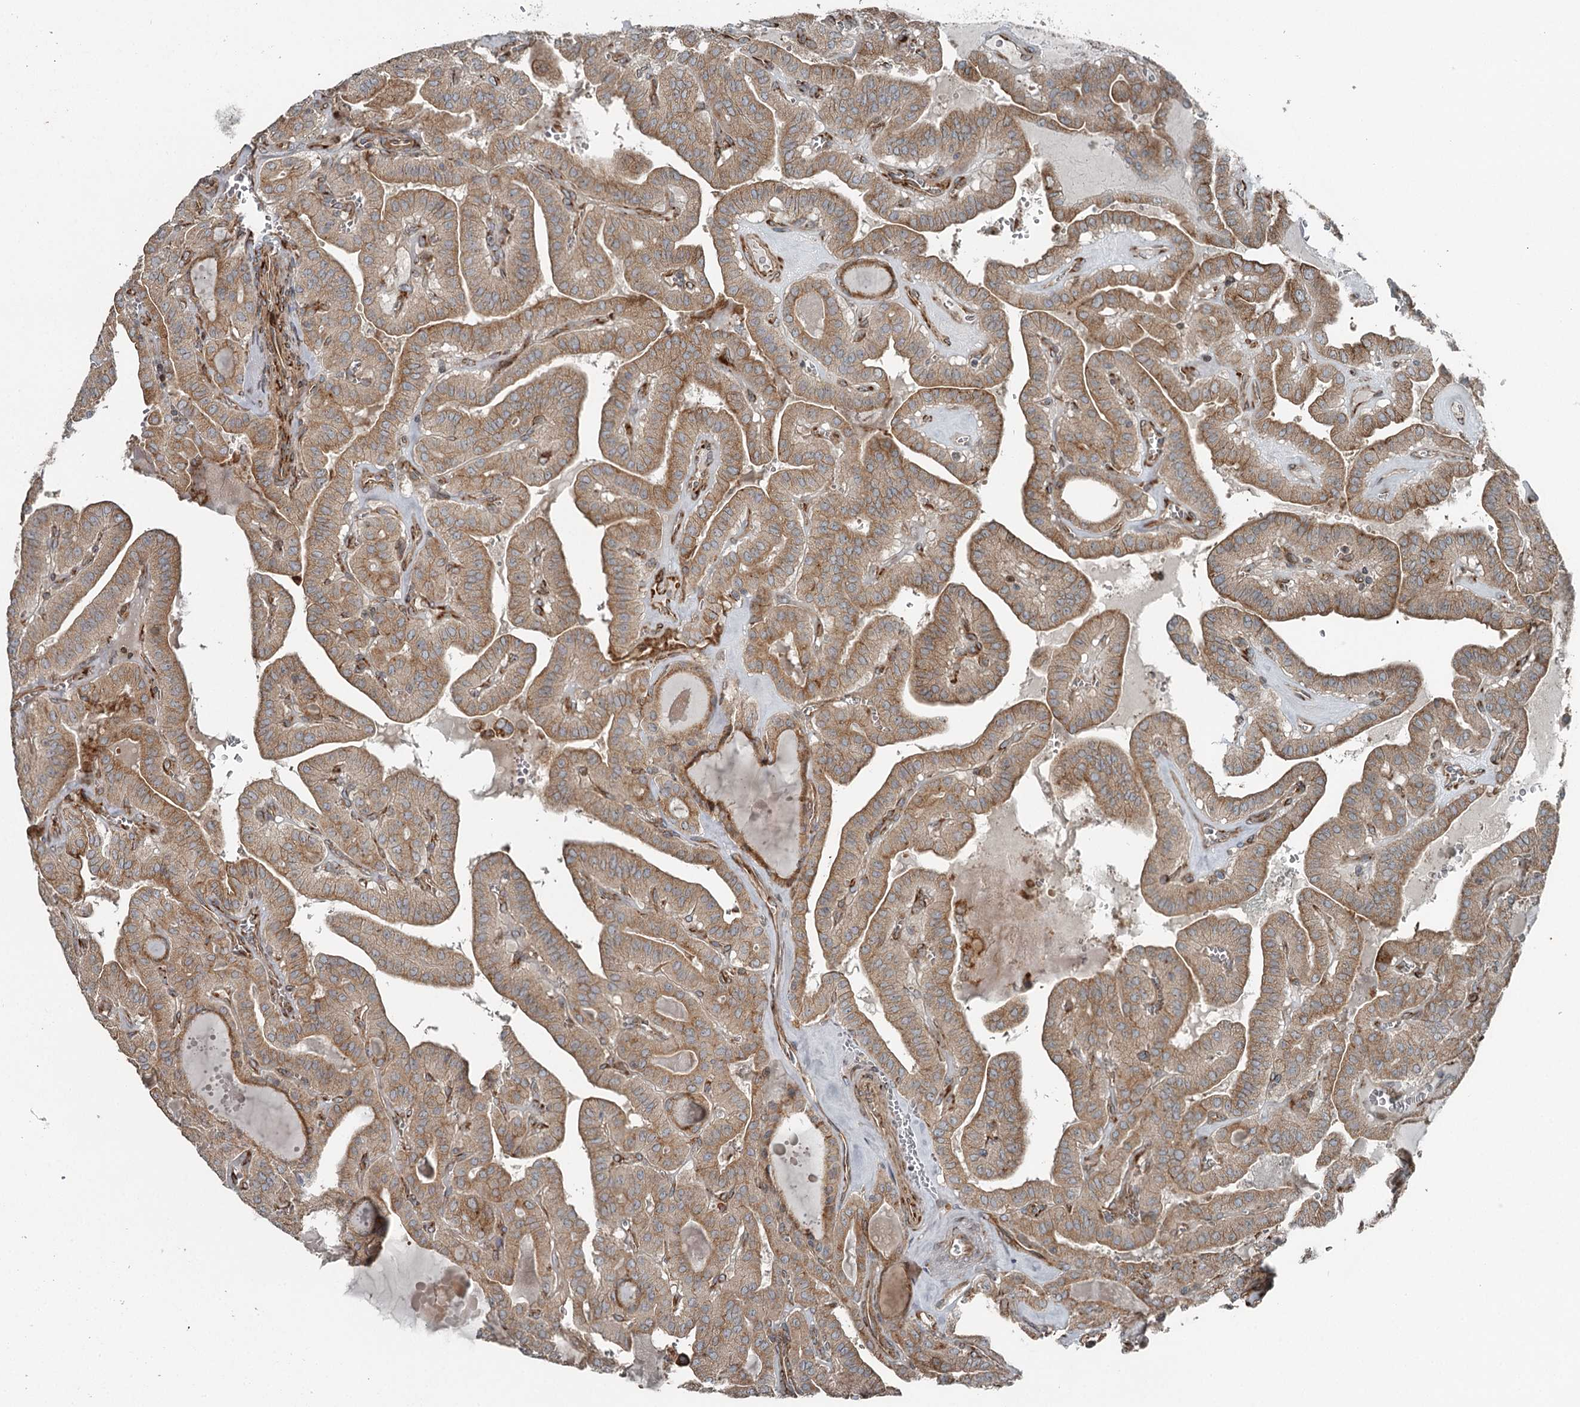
{"staining": {"intensity": "moderate", "quantity": ">75%", "location": "cytoplasmic/membranous"}, "tissue": "thyroid cancer", "cell_type": "Tumor cells", "image_type": "cancer", "snomed": [{"axis": "morphology", "description": "Papillary adenocarcinoma, NOS"}, {"axis": "topography", "description": "Thyroid gland"}], "caption": "DAB immunohistochemical staining of human thyroid papillary adenocarcinoma demonstrates moderate cytoplasmic/membranous protein positivity in approximately >75% of tumor cells. The staining was performed using DAB (3,3'-diaminobenzidine), with brown indicating positive protein expression. Nuclei are stained blue with hematoxylin.", "gene": "RASSF8", "patient": {"sex": "male", "age": 52}}